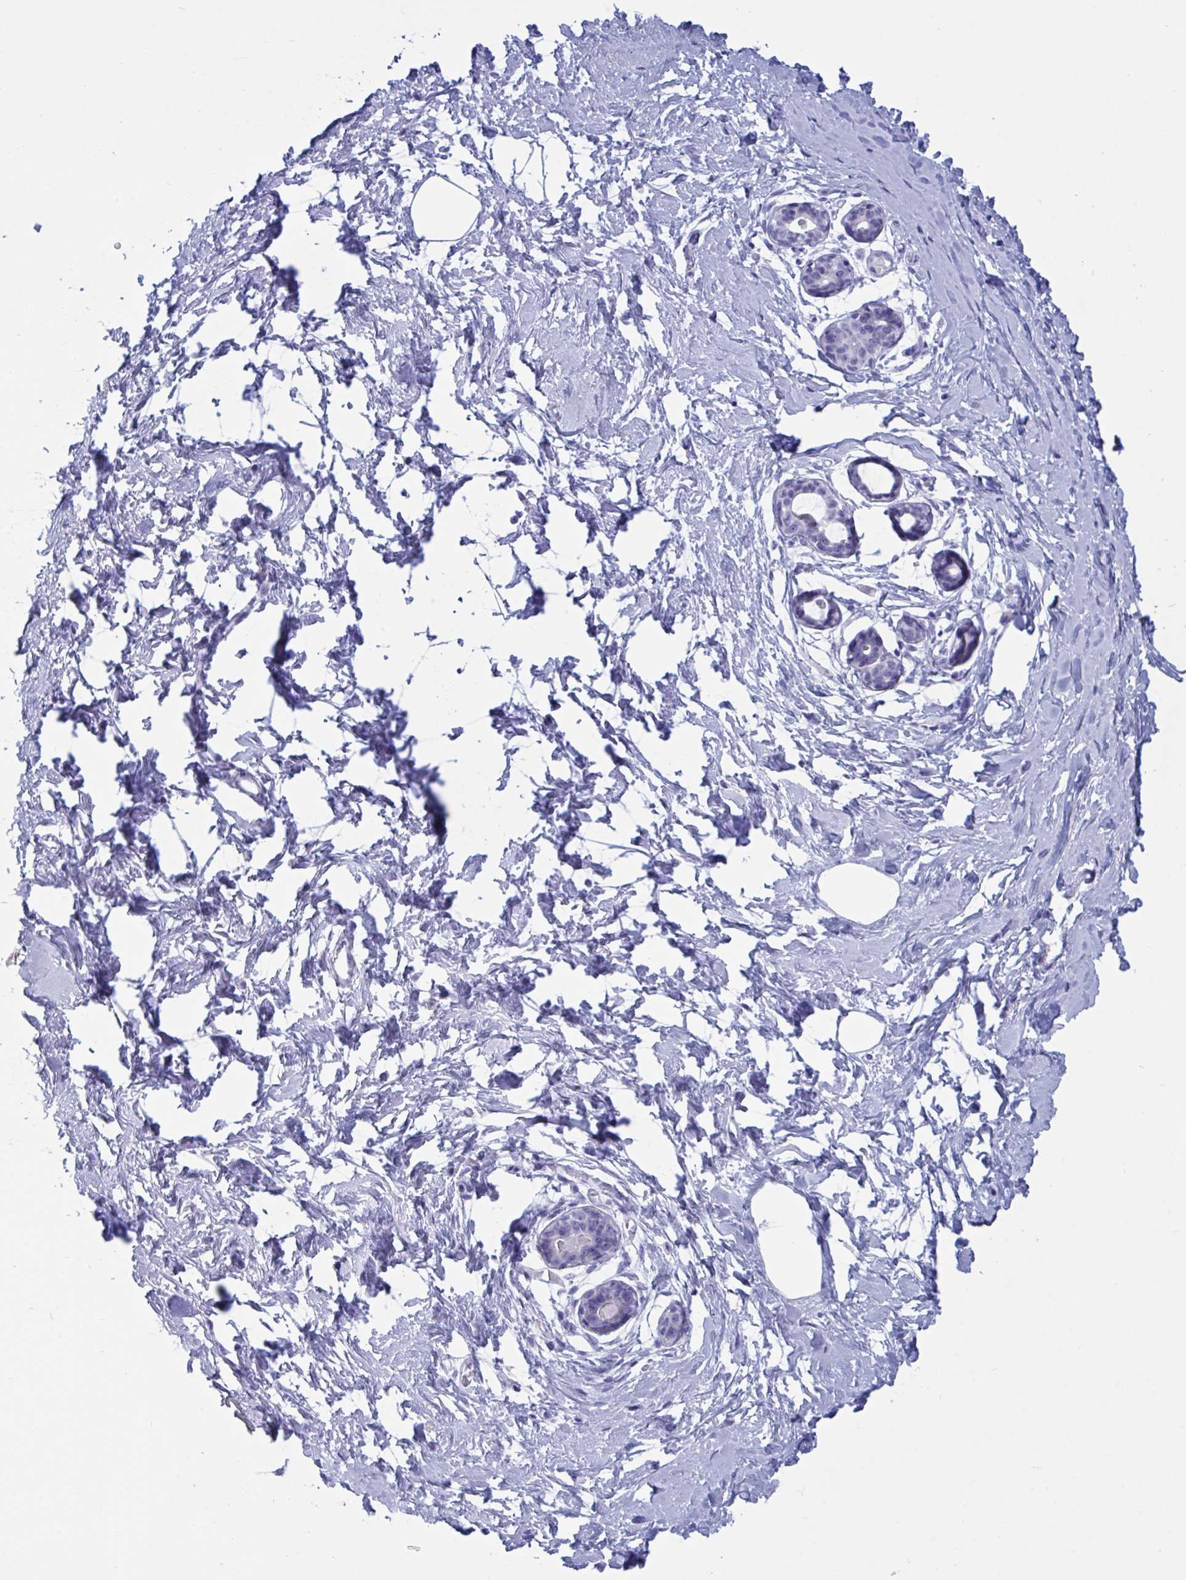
{"staining": {"intensity": "negative", "quantity": "none", "location": "none"}, "tissue": "breast", "cell_type": "Adipocytes", "image_type": "normal", "snomed": [{"axis": "morphology", "description": "Normal tissue, NOS"}, {"axis": "topography", "description": "Breast"}], "caption": "DAB immunohistochemical staining of unremarkable breast demonstrates no significant expression in adipocytes. (DAB (3,3'-diaminobenzidine) immunohistochemistry (IHC) with hematoxylin counter stain).", "gene": "OXLD1", "patient": {"sex": "female", "age": 45}}